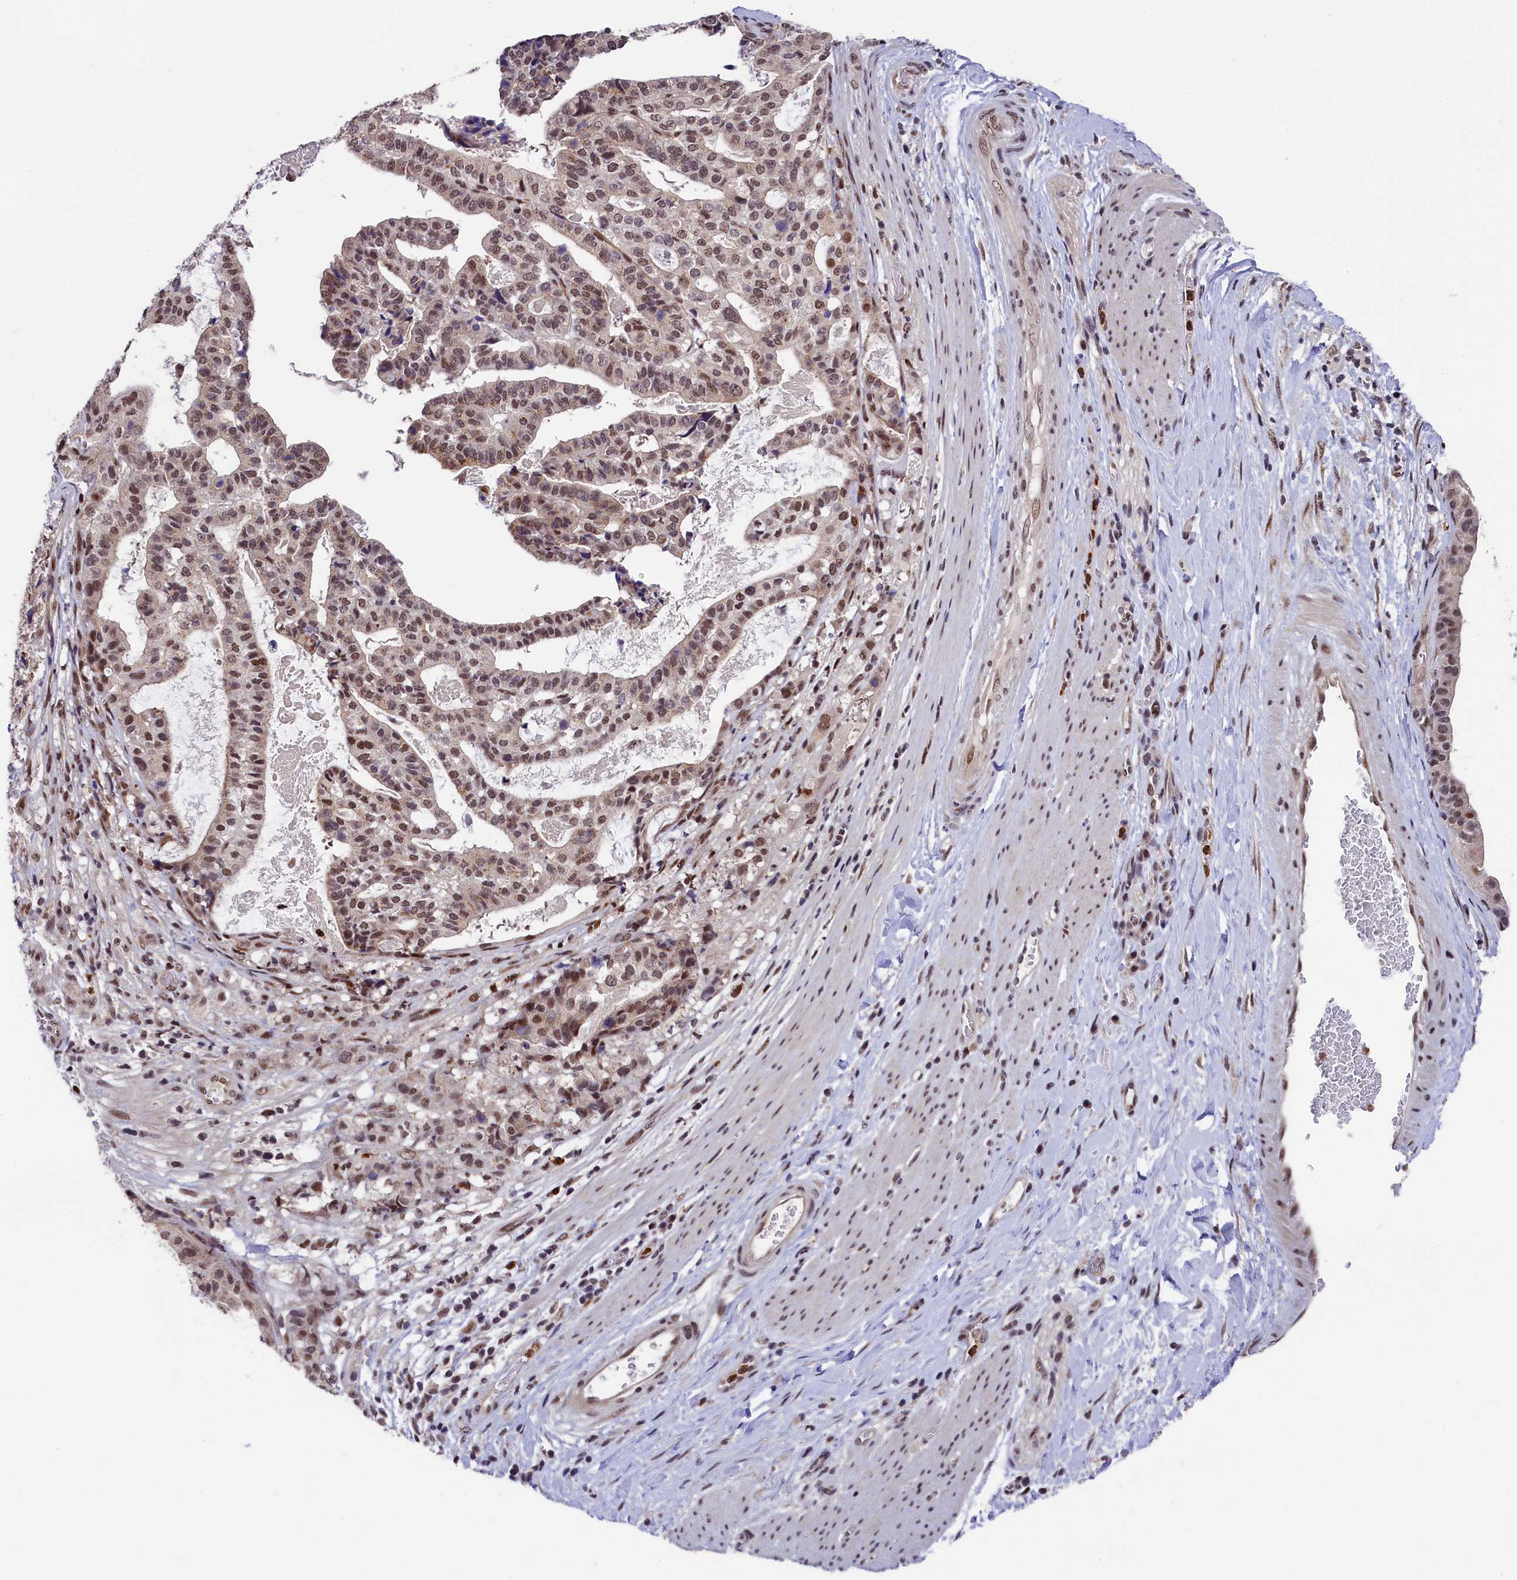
{"staining": {"intensity": "moderate", "quantity": ">75%", "location": "nuclear"}, "tissue": "stomach cancer", "cell_type": "Tumor cells", "image_type": "cancer", "snomed": [{"axis": "morphology", "description": "Adenocarcinoma, NOS"}, {"axis": "topography", "description": "Stomach"}], "caption": "The immunohistochemical stain shows moderate nuclear staining in tumor cells of stomach adenocarcinoma tissue.", "gene": "ADIG", "patient": {"sex": "male", "age": 48}}